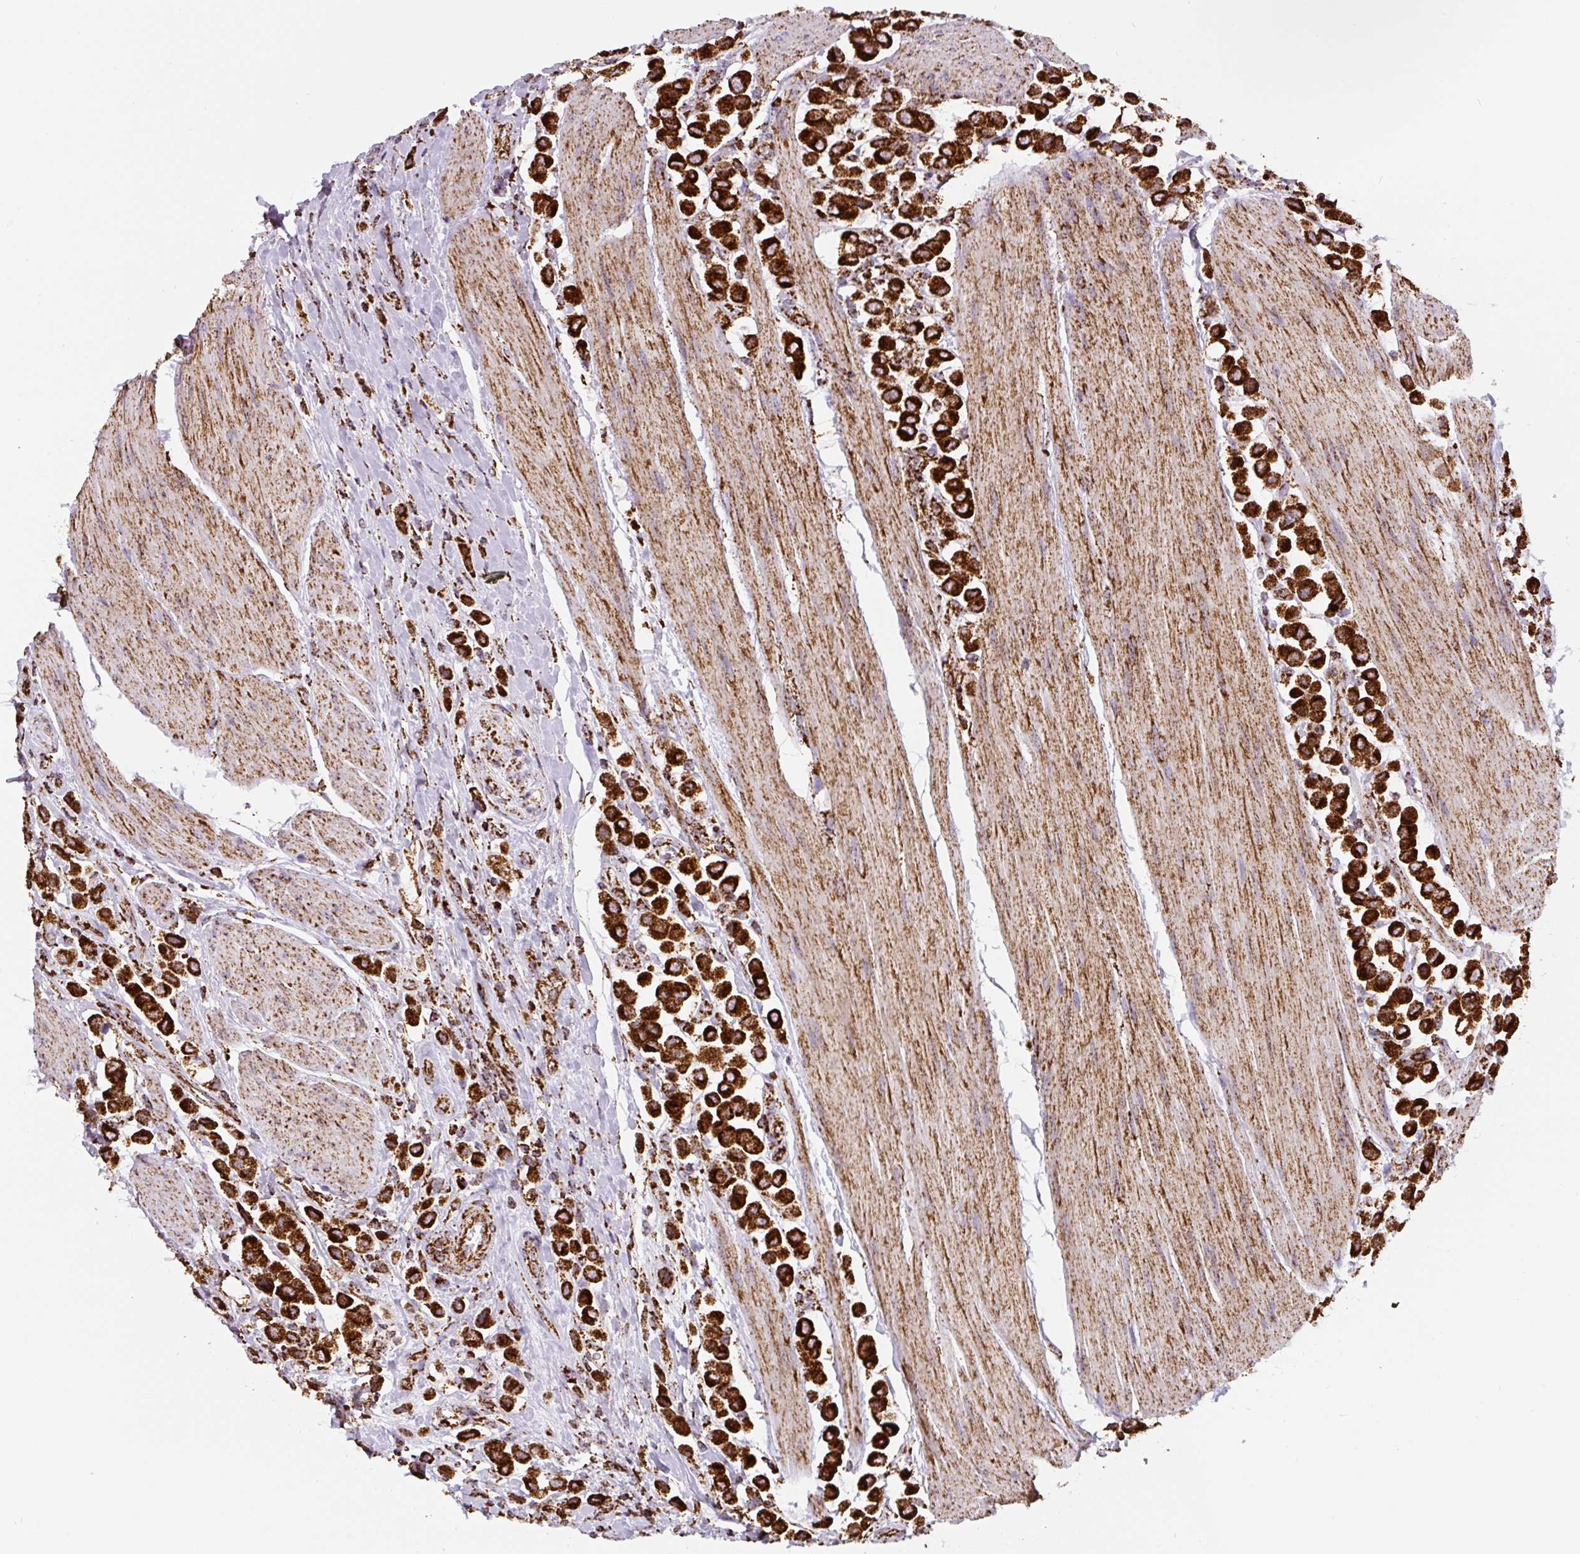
{"staining": {"intensity": "strong", "quantity": ">75%", "location": "cytoplasmic/membranous"}, "tissue": "urothelial cancer", "cell_type": "Tumor cells", "image_type": "cancer", "snomed": [{"axis": "morphology", "description": "Urothelial carcinoma, High grade"}, {"axis": "topography", "description": "Urinary bladder"}], "caption": "Brown immunohistochemical staining in high-grade urothelial carcinoma reveals strong cytoplasmic/membranous staining in about >75% of tumor cells.", "gene": "ATP5F1A", "patient": {"sex": "male", "age": 50}}